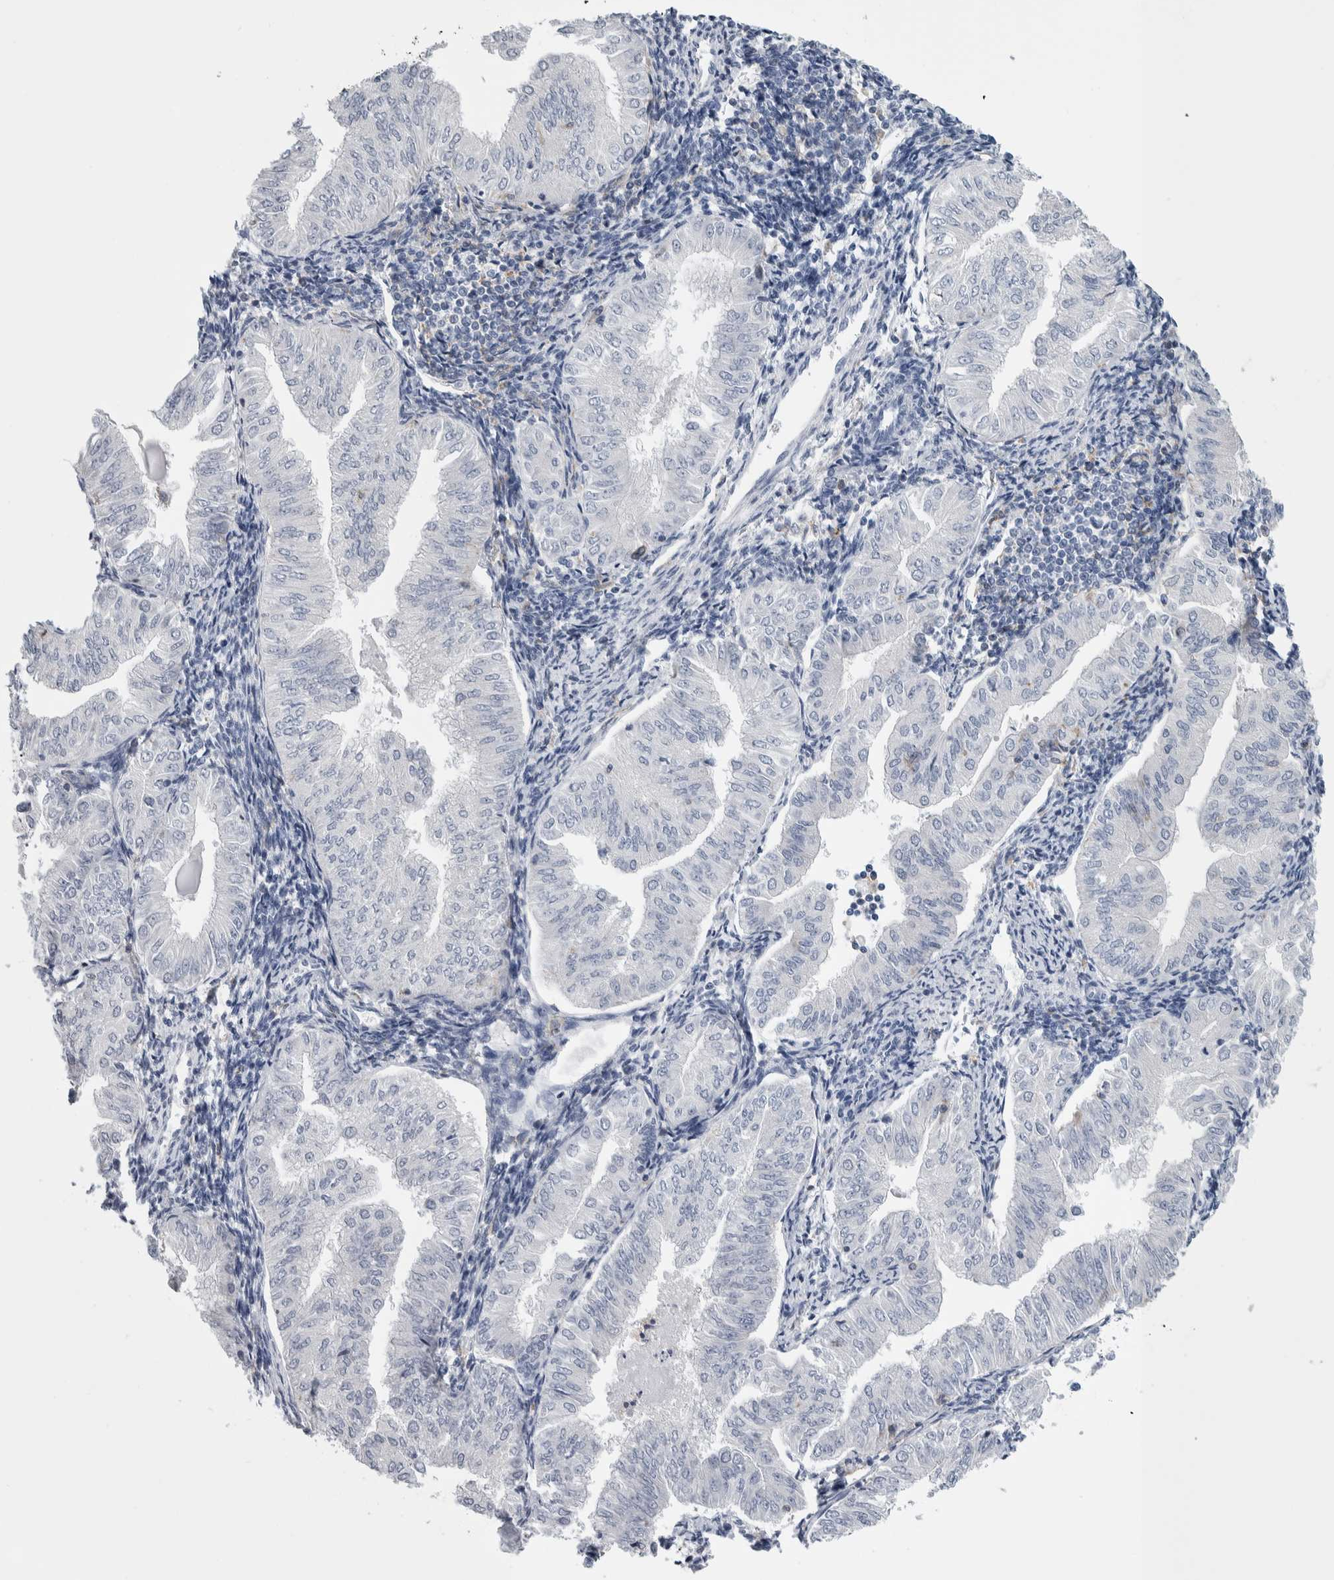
{"staining": {"intensity": "negative", "quantity": "none", "location": "none"}, "tissue": "endometrial cancer", "cell_type": "Tumor cells", "image_type": "cancer", "snomed": [{"axis": "morphology", "description": "Normal tissue, NOS"}, {"axis": "morphology", "description": "Adenocarcinoma, NOS"}, {"axis": "topography", "description": "Endometrium"}], "caption": "Protein analysis of endometrial adenocarcinoma reveals no significant expression in tumor cells.", "gene": "SKAP2", "patient": {"sex": "female", "age": 53}}